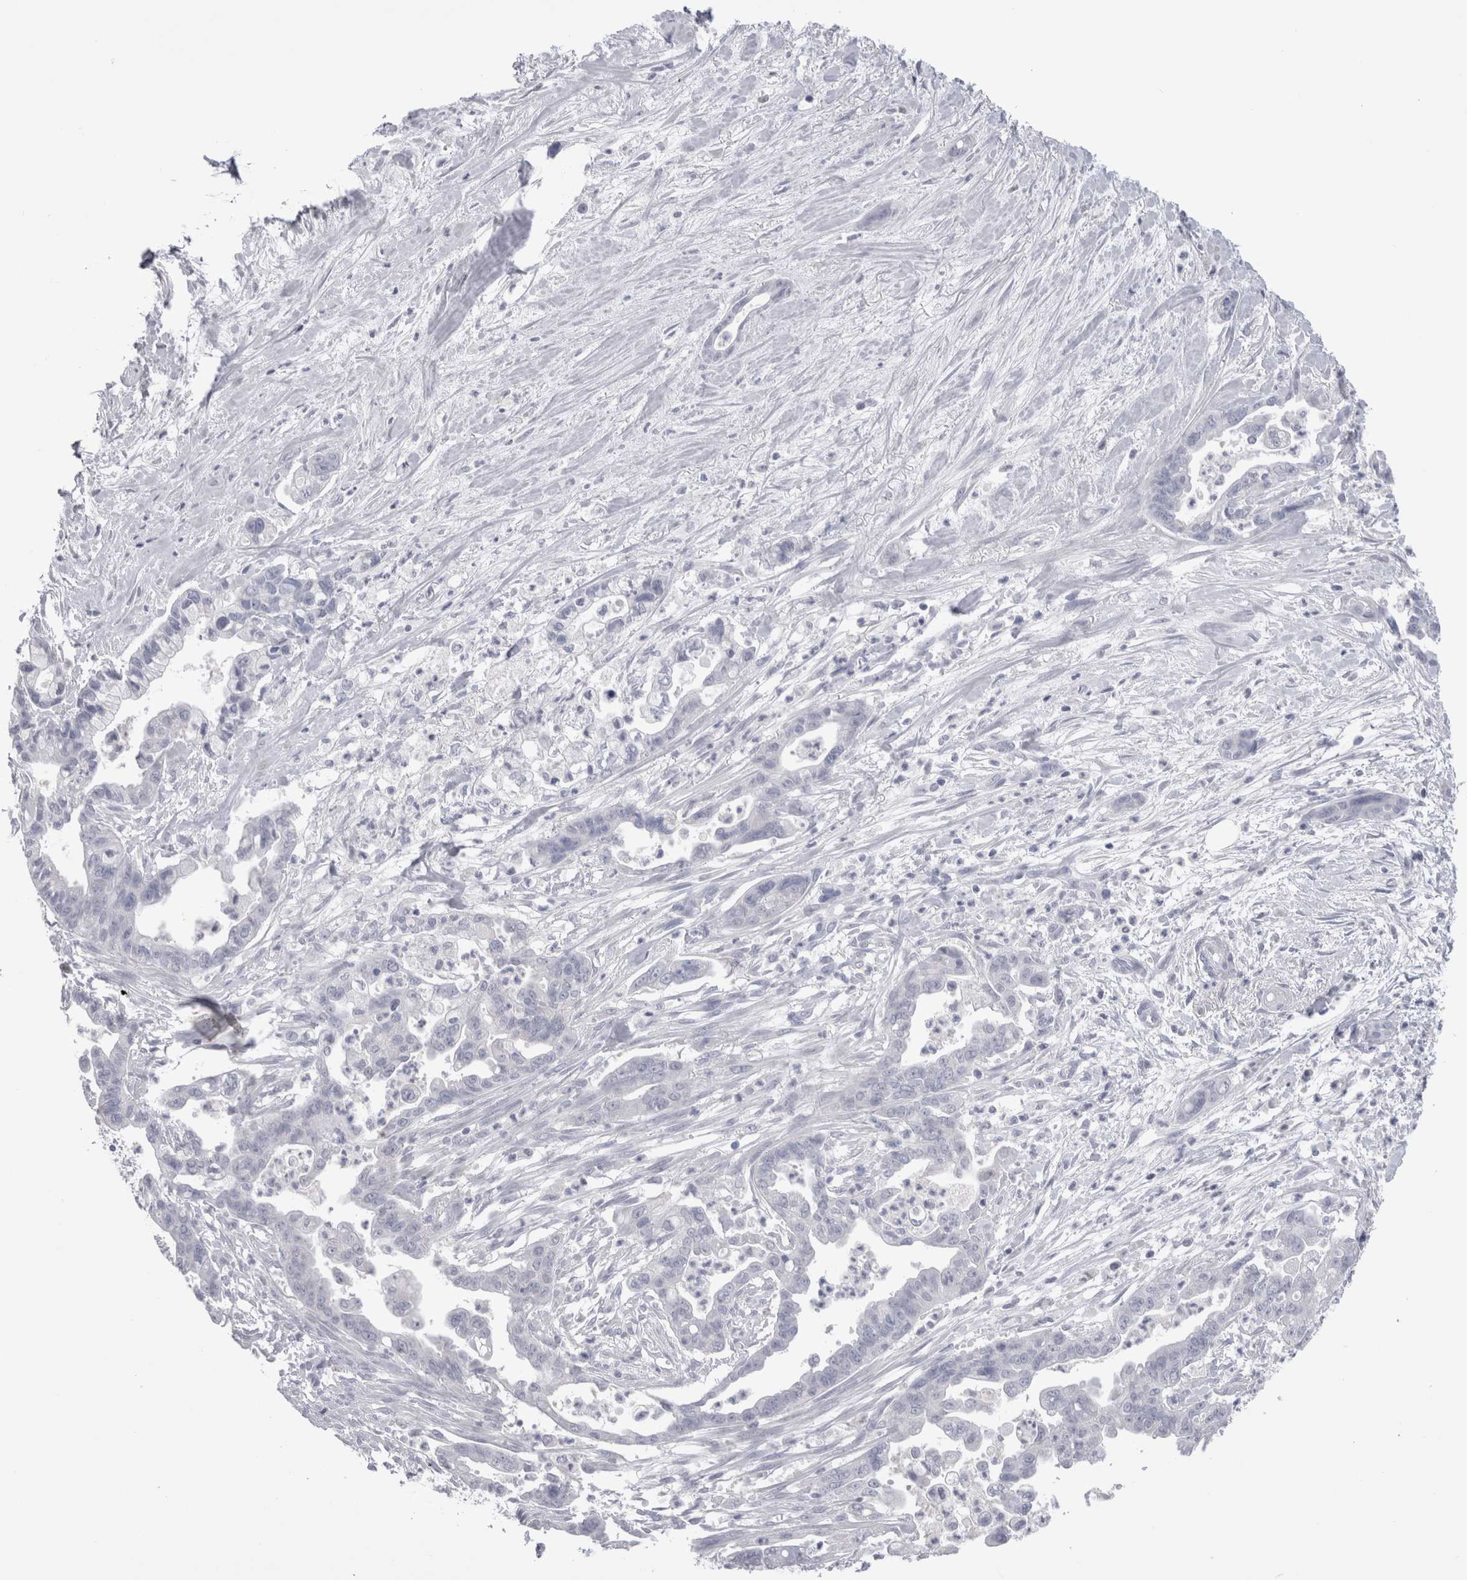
{"staining": {"intensity": "negative", "quantity": "none", "location": "none"}, "tissue": "pancreatic cancer", "cell_type": "Tumor cells", "image_type": "cancer", "snomed": [{"axis": "morphology", "description": "Adenocarcinoma, NOS"}, {"axis": "topography", "description": "Pancreas"}], "caption": "Pancreatic cancer was stained to show a protein in brown. There is no significant staining in tumor cells. (DAB (3,3'-diaminobenzidine) immunohistochemistry, high magnification).", "gene": "SUCNR1", "patient": {"sex": "male", "age": 70}}